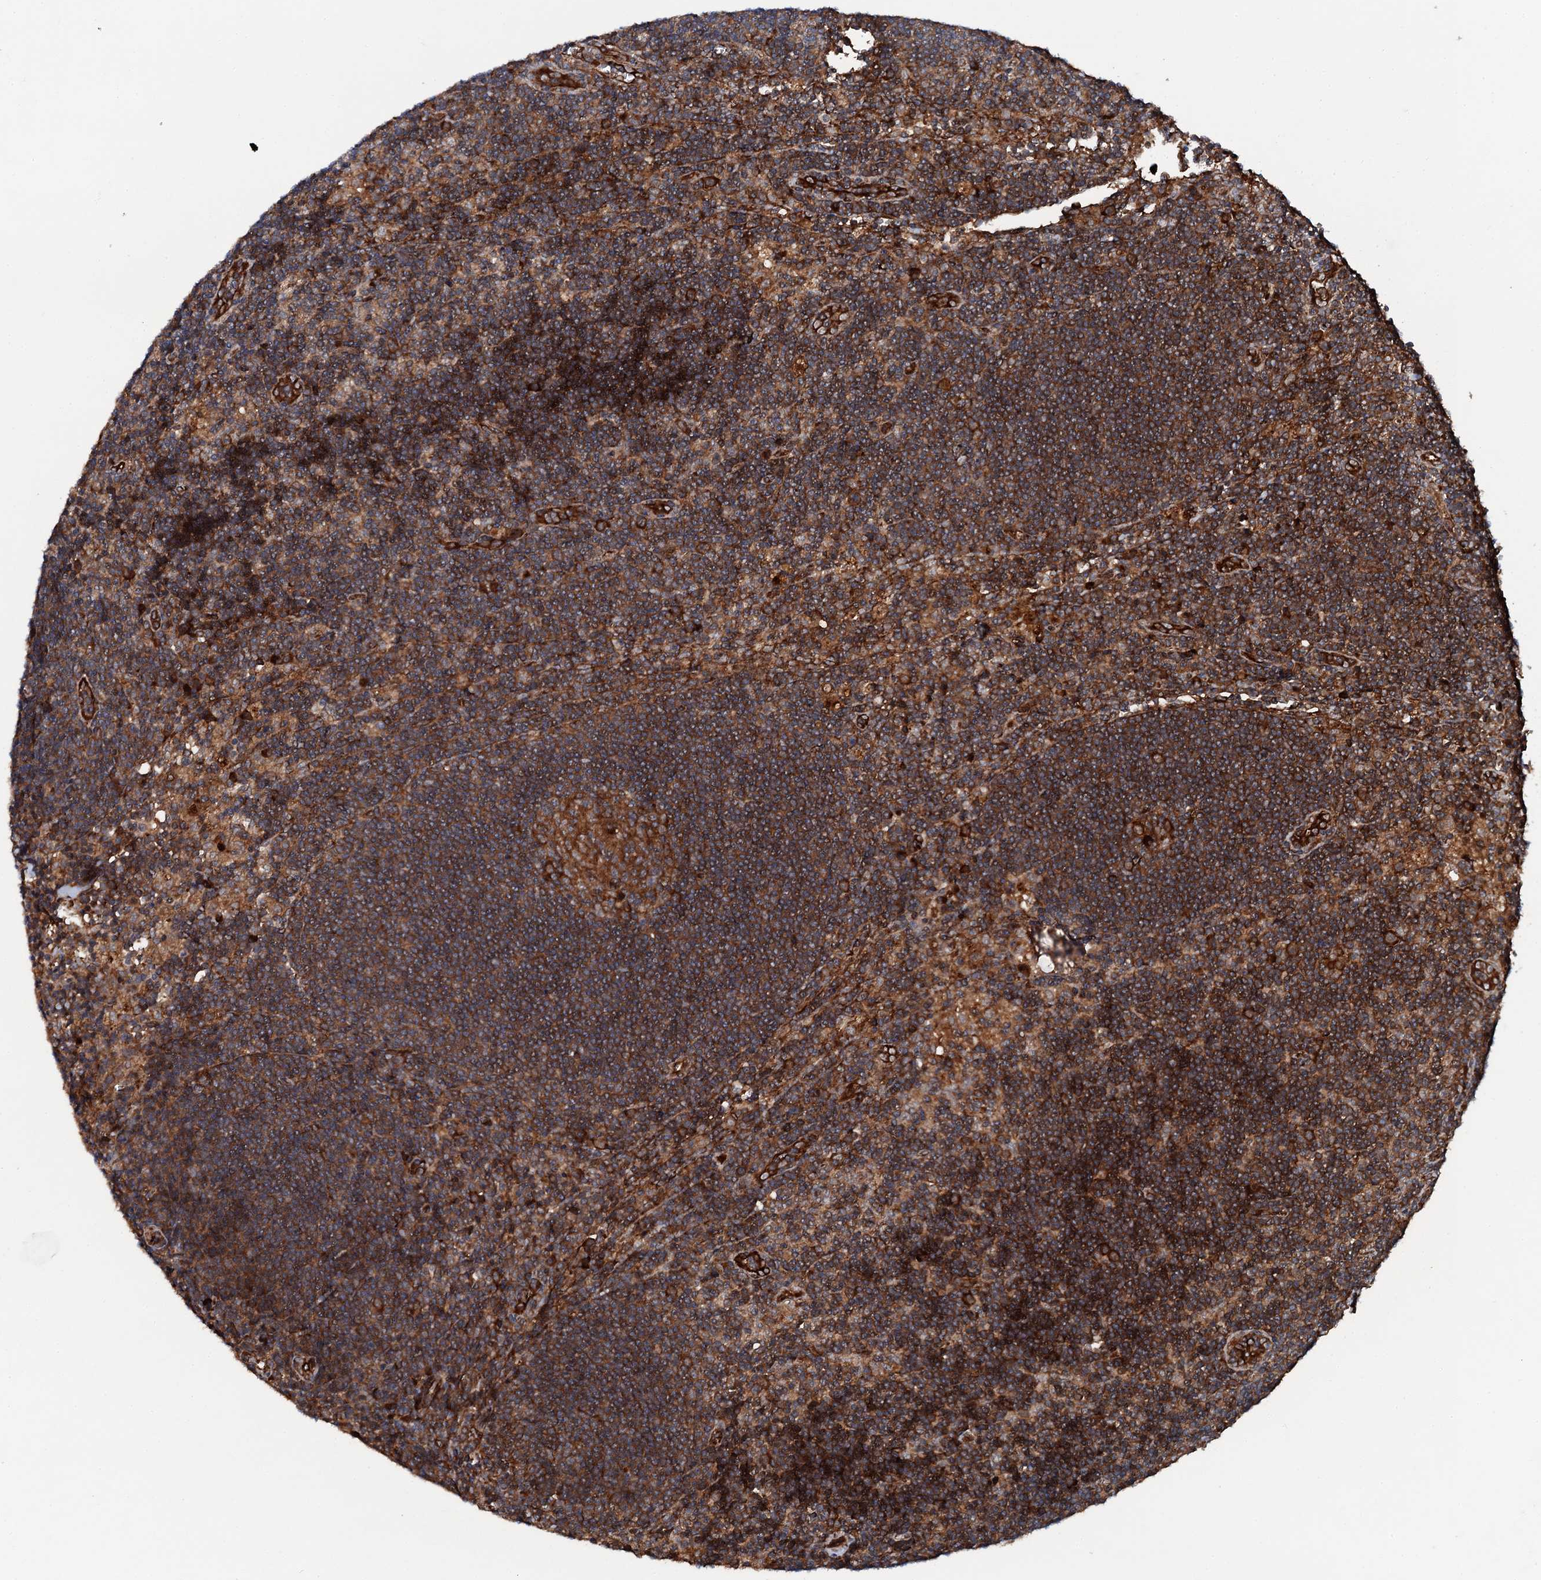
{"staining": {"intensity": "strong", "quantity": ">75%", "location": "cytoplasmic/membranous"}, "tissue": "lymph node", "cell_type": "Germinal center cells", "image_type": "normal", "snomed": [{"axis": "morphology", "description": "Normal tissue, NOS"}, {"axis": "topography", "description": "Lymph node"}], "caption": "The micrograph demonstrates immunohistochemical staining of benign lymph node. There is strong cytoplasmic/membranous staining is identified in about >75% of germinal center cells. (Stains: DAB (3,3'-diaminobenzidine) in brown, nuclei in blue, Microscopy: brightfield microscopy at high magnification).", "gene": "FLYWCH1", "patient": {"sex": "male", "age": 24}}